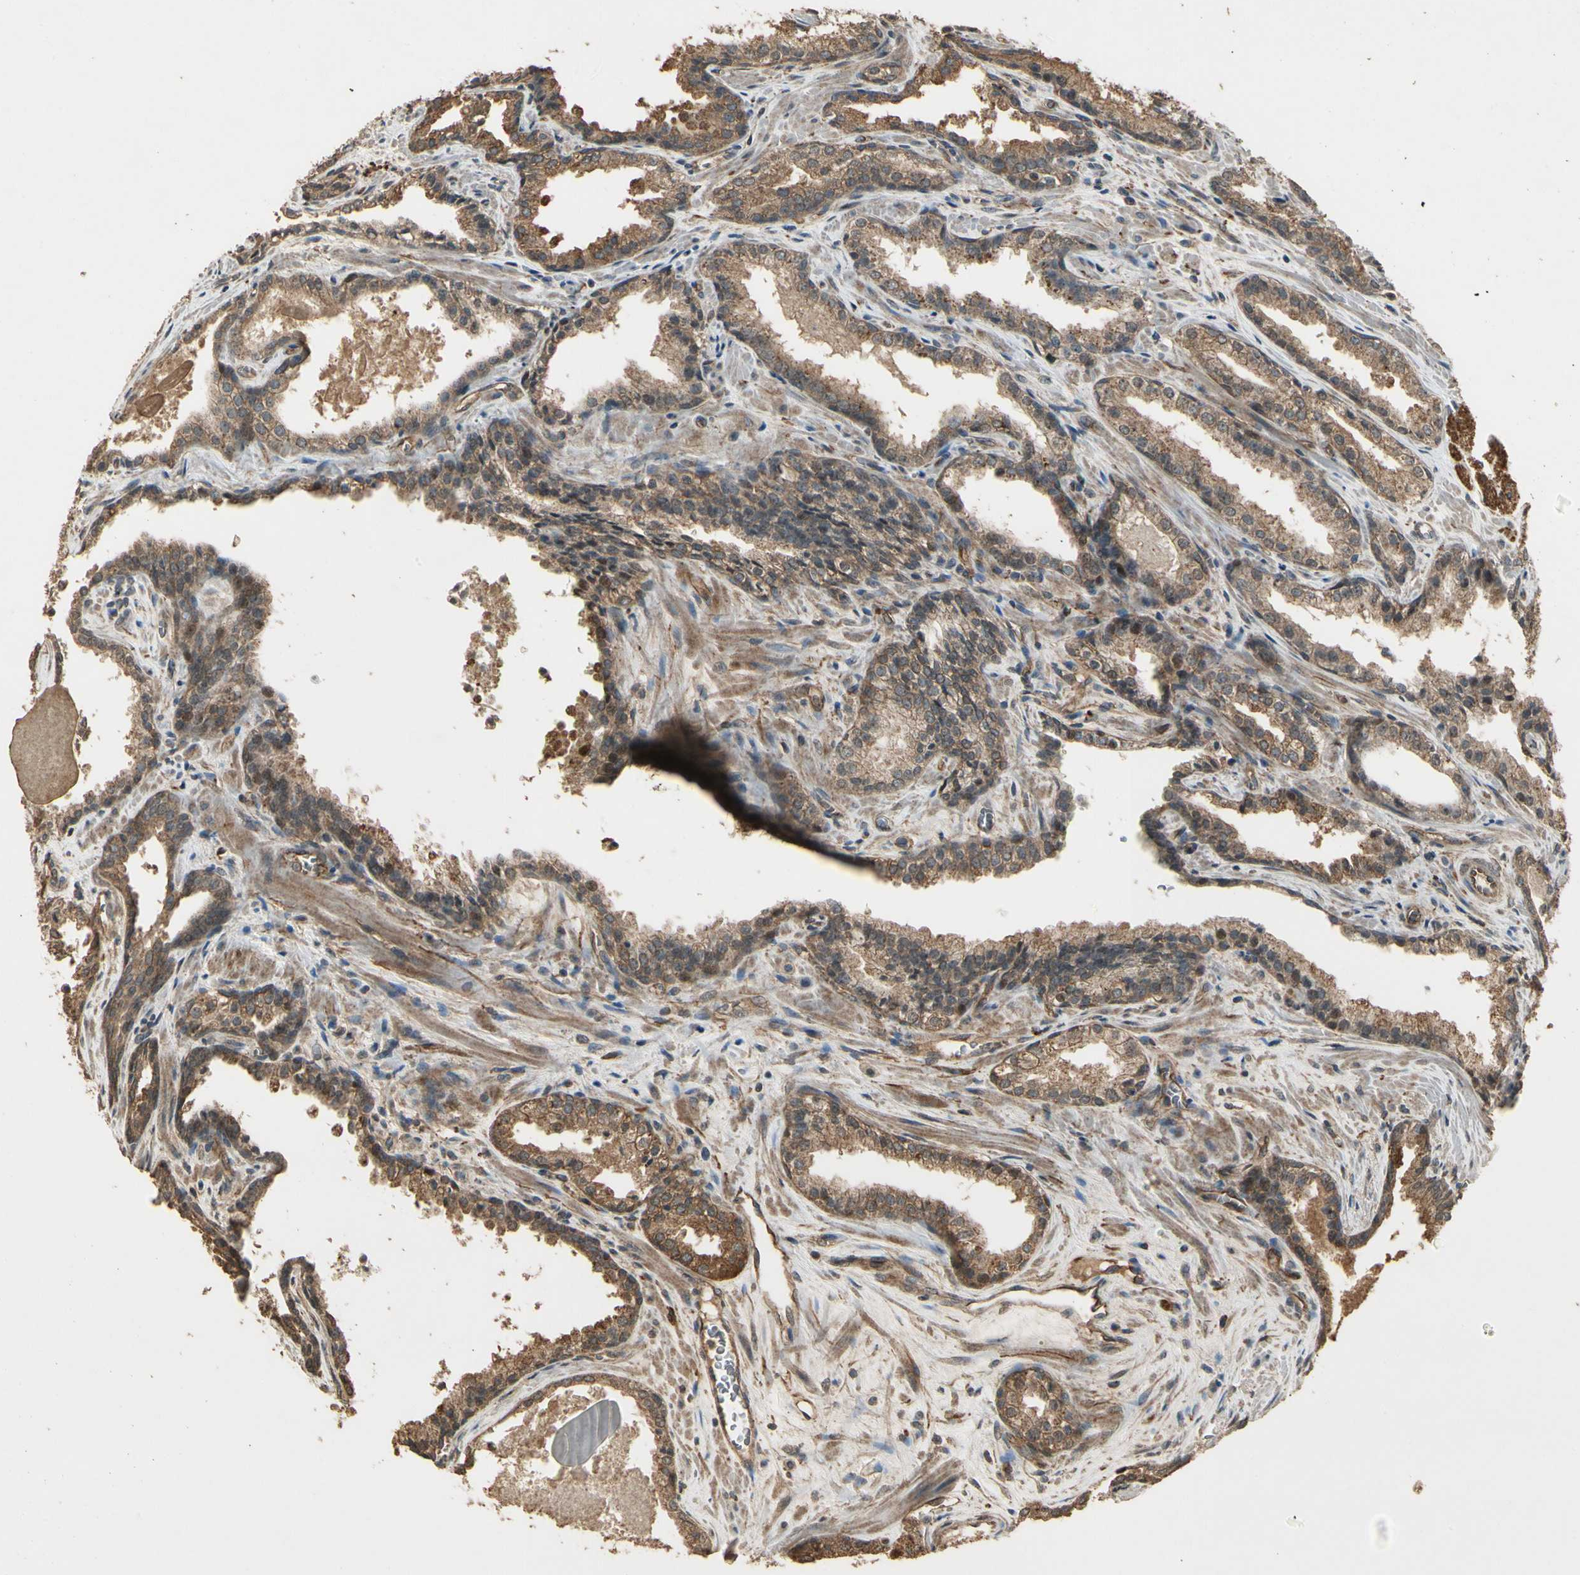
{"staining": {"intensity": "moderate", "quantity": ">75%", "location": "cytoplasmic/membranous"}, "tissue": "prostate cancer", "cell_type": "Tumor cells", "image_type": "cancer", "snomed": [{"axis": "morphology", "description": "Adenocarcinoma, Low grade"}, {"axis": "topography", "description": "Prostate"}], "caption": "Protein expression analysis of prostate adenocarcinoma (low-grade) exhibits moderate cytoplasmic/membranous expression in about >75% of tumor cells. Ihc stains the protein of interest in brown and the nuclei are stained blue.", "gene": "RNF180", "patient": {"sex": "male", "age": 60}}